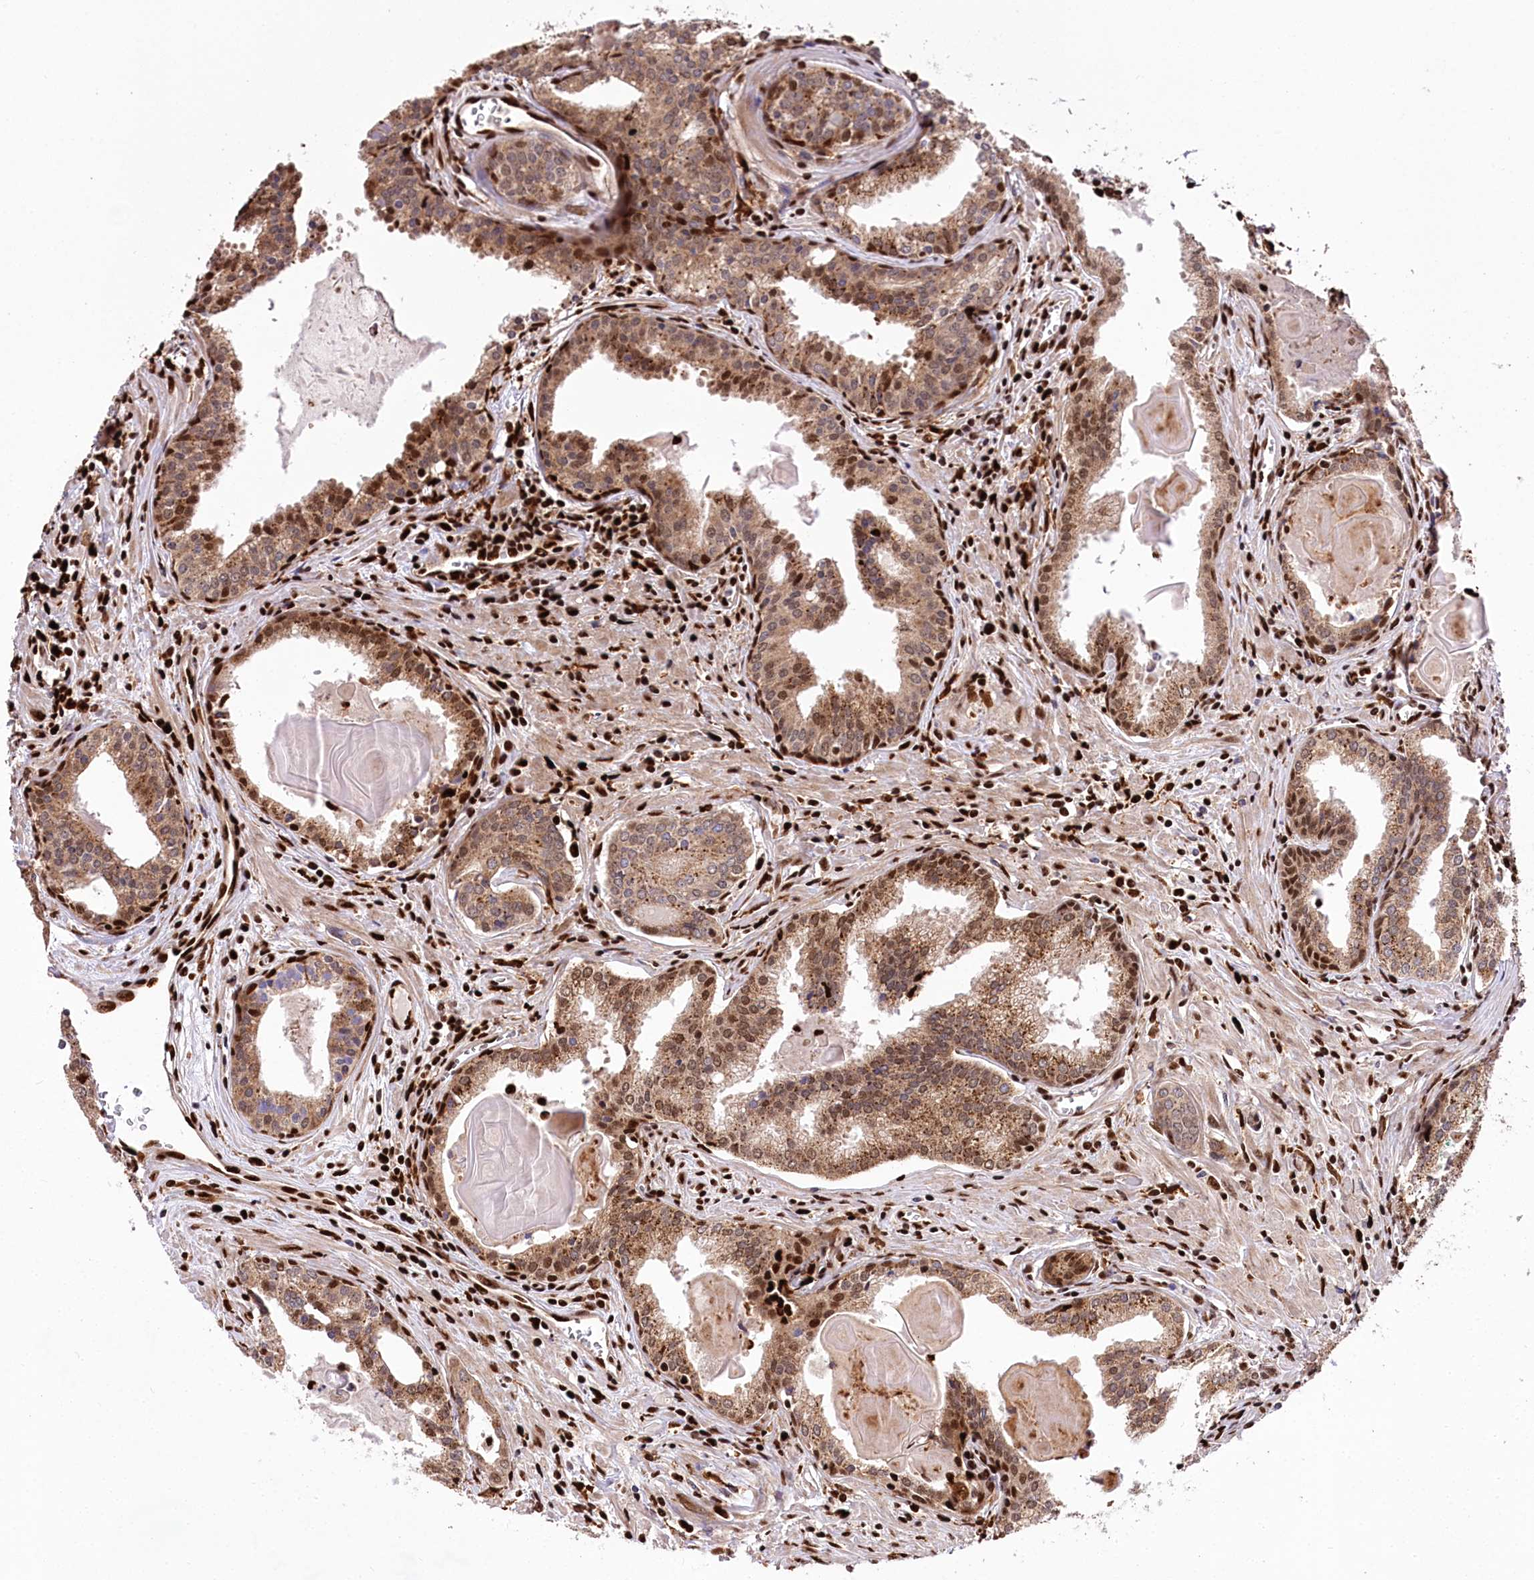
{"staining": {"intensity": "moderate", "quantity": ">75%", "location": "cytoplasmic/membranous,nuclear"}, "tissue": "prostate cancer", "cell_type": "Tumor cells", "image_type": "cancer", "snomed": [{"axis": "morphology", "description": "Adenocarcinoma, High grade"}, {"axis": "topography", "description": "Prostate"}], "caption": "The photomicrograph shows immunohistochemical staining of prostate adenocarcinoma (high-grade). There is moderate cytoplasmic/membranous and nuclear positivity is seen in about >75% of tumor cells.", "gene": "FIGN", "patient": {"sex": "male", "age": 68}}